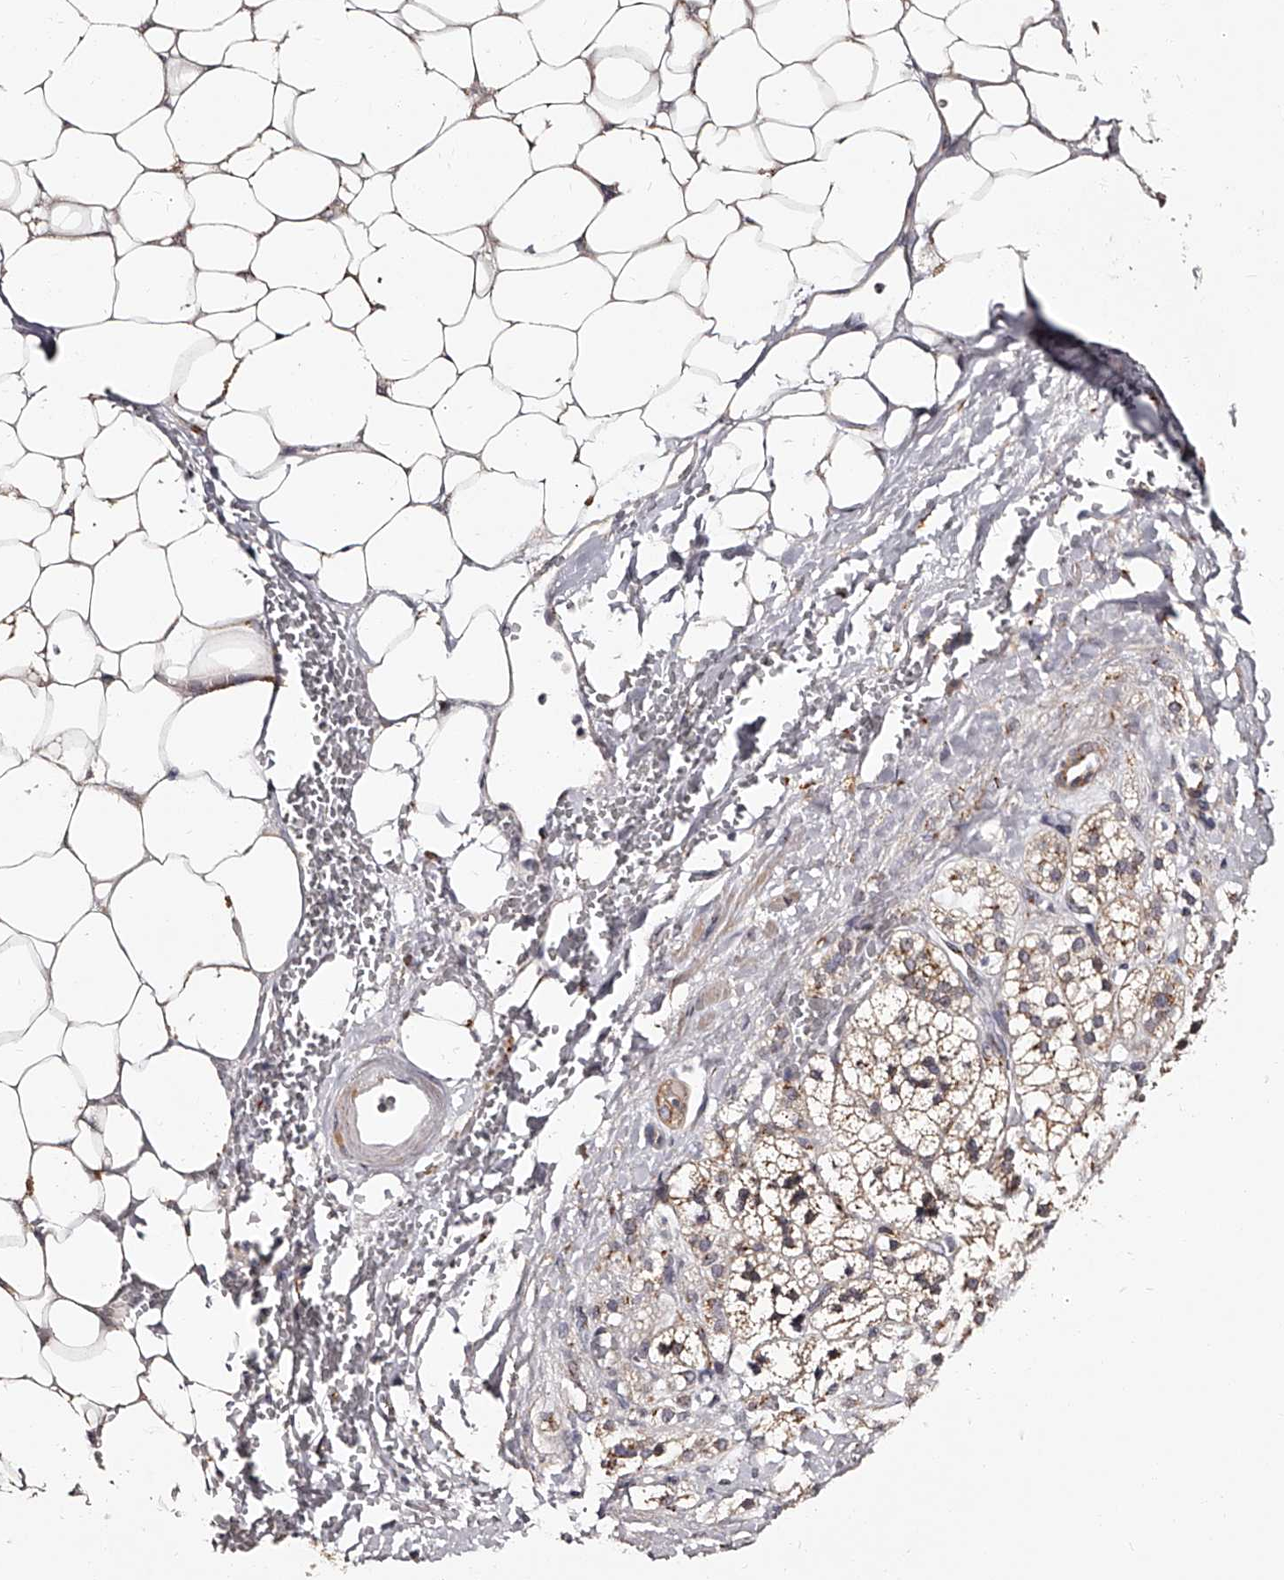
{"staining": {"intensity": "moderate", "quantity": ">75%", "location": "cytoplasmic/membranous"}, "tissue": "adrenal gland", "cell_type": "Glandular cells", "image_type": "normal", "snomed": [{"axis": "morphology", "description": "Normal tissue, NOS"}, {"axis": "topography", "description": "Adrenal gland"}], "caption": "Immunohistochemistry (IHC) (DAB (3,3'-diaminobenzidine)) staining of unremarkable adrenal gland demonstrates moderate cytoplasmic/membranous protein staining in about >75% of glandular cells. The protein is stained brown, and the nuclei are stained in blue (DAB IHC with brightfield microscopy, high magnification).", "gene": "RSC1A1", "patient": {"sex": "male", "age": 56}}